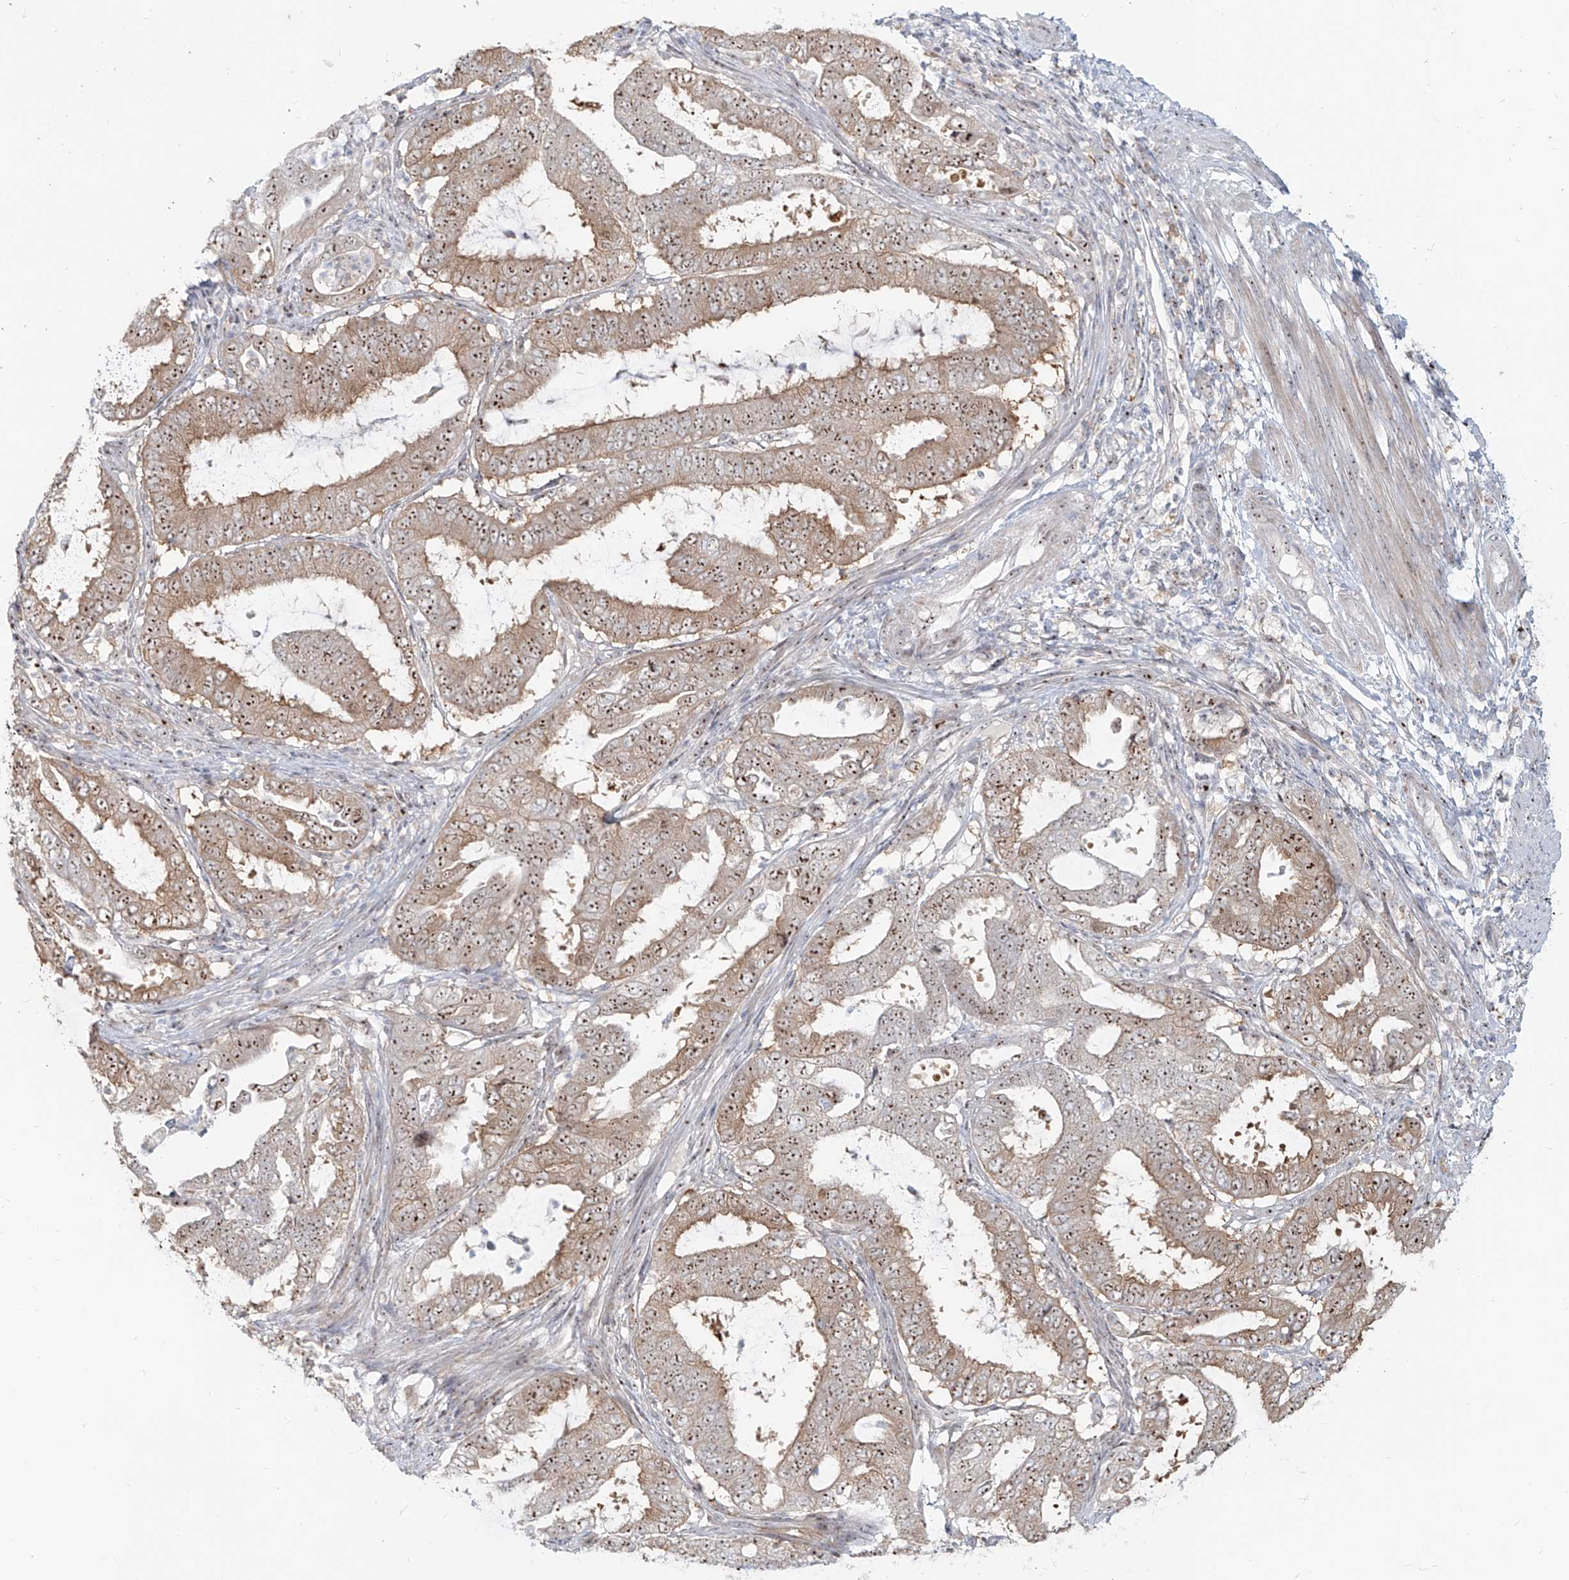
{"staining": {"intensity": "moderate", "quantity": ">75%", "location": "cytoplasmic/membranous,nuclear"}, "tissue": "endometrial cancer", "cell_type": "Tumor cells", "image_type": "cancer", "snomed": [{"axis": "morphology", "description": "Adenocarcinoma, NOS"}, {"axis": "topography", "description": "Endometrium"}], "caption": "The immunohistochemical stain highlights moderate cytoplasmic/membranous and nuclear expression in tumor cells of endometrial cancer (adenocarcinoma) tissue.", "gene": "BYSL", "patient": {"sex": "female", "age": 51}}